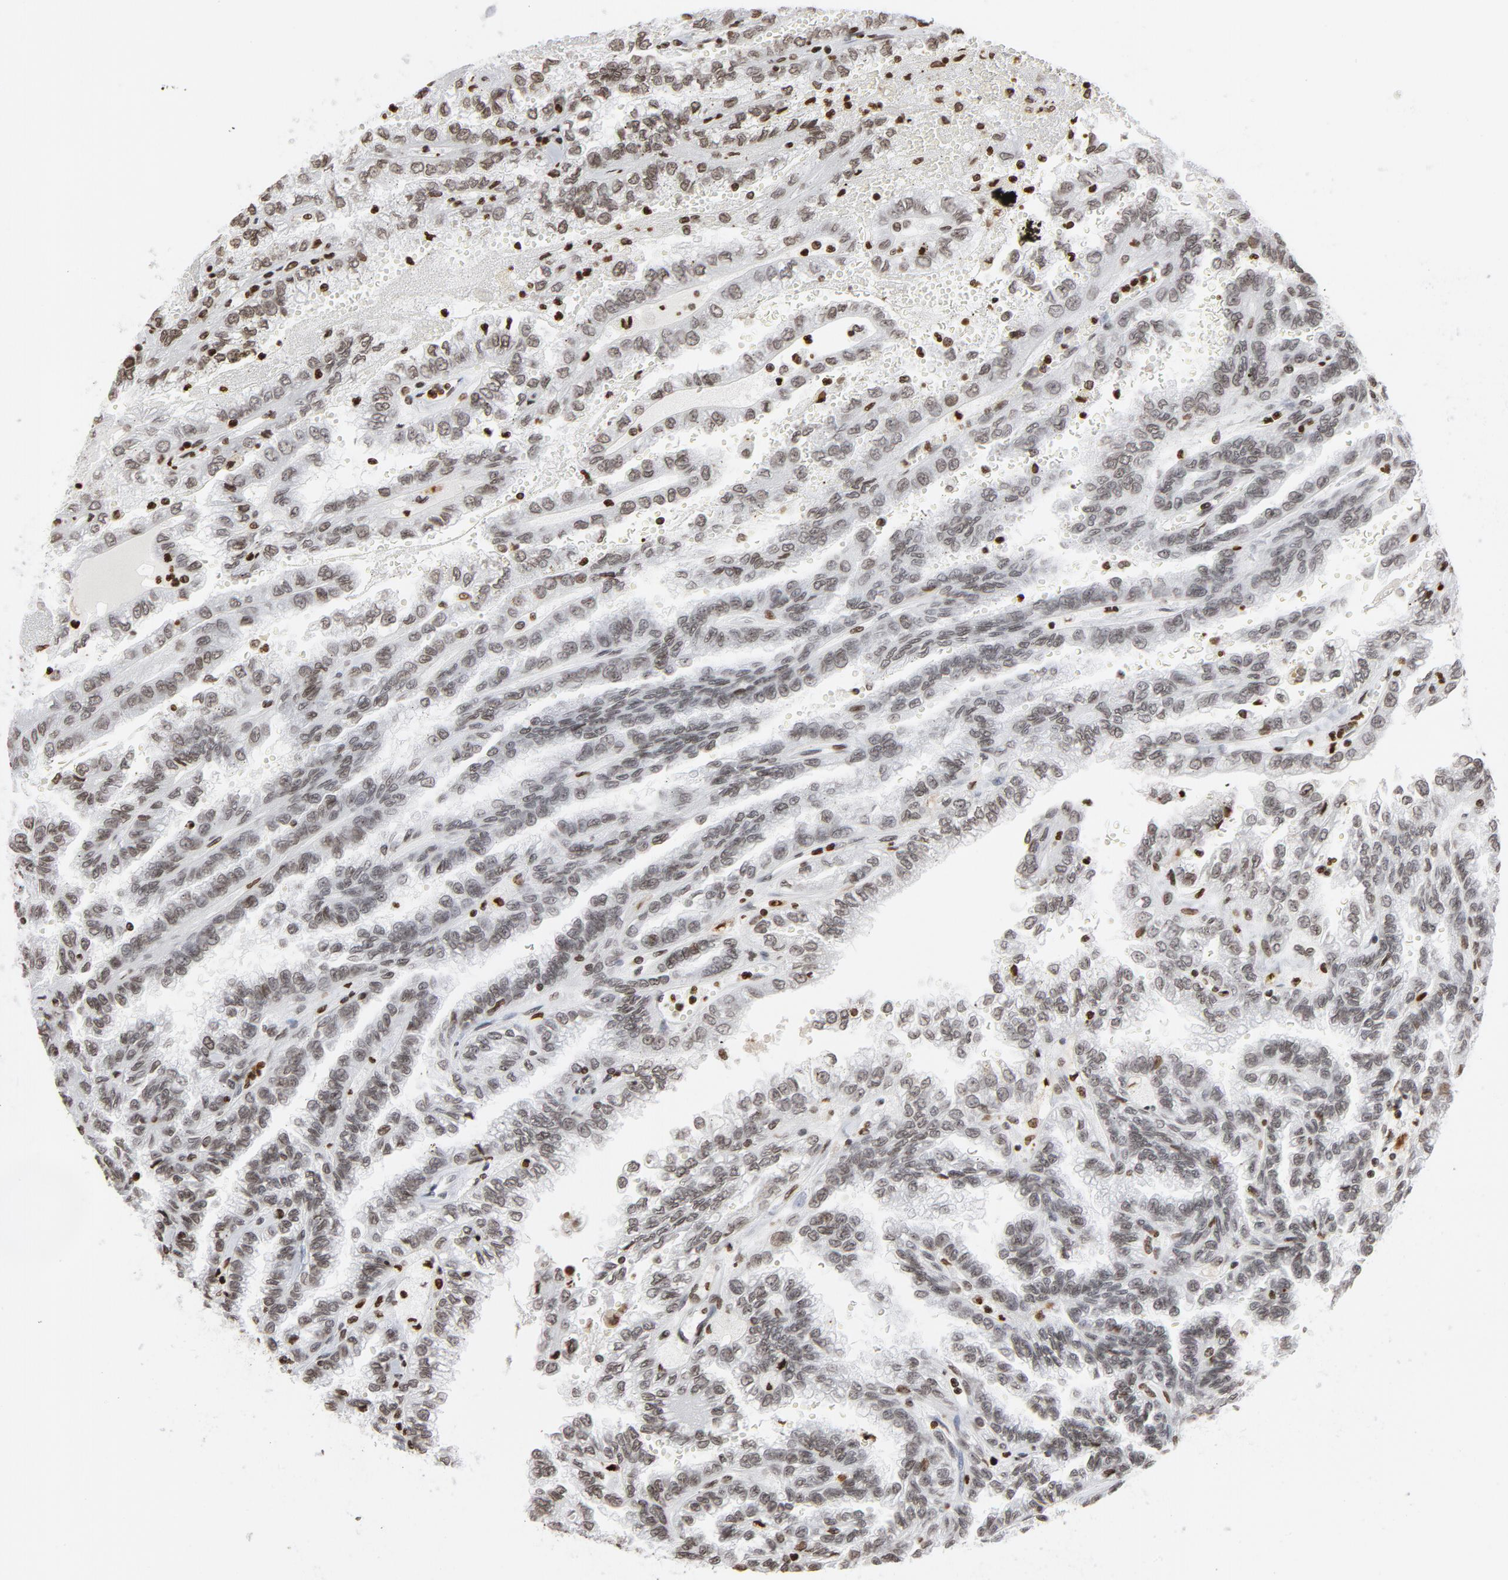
{"staining": {"intensity": "weak", "quantity": ">75%", "location": "nuclear"}, "tissue": "renal cancer", "cell_type": "Tumor cells", "image_type": "cancer", "snomed": [{"axis": "morphology", "description": "Inflammation, NOS"}, {"axis": "morphology", "description": "Adenocarcinoma, NOS"}, {"axis": "topography", "description": "Kidney"}], "caption": "Human renal cancer (adenocarcinoma) stained with a protein marker exhibits weak staining in tumor cells.", "gene": "H2AC12", "patient": {"sex": "male", "age": 68}}